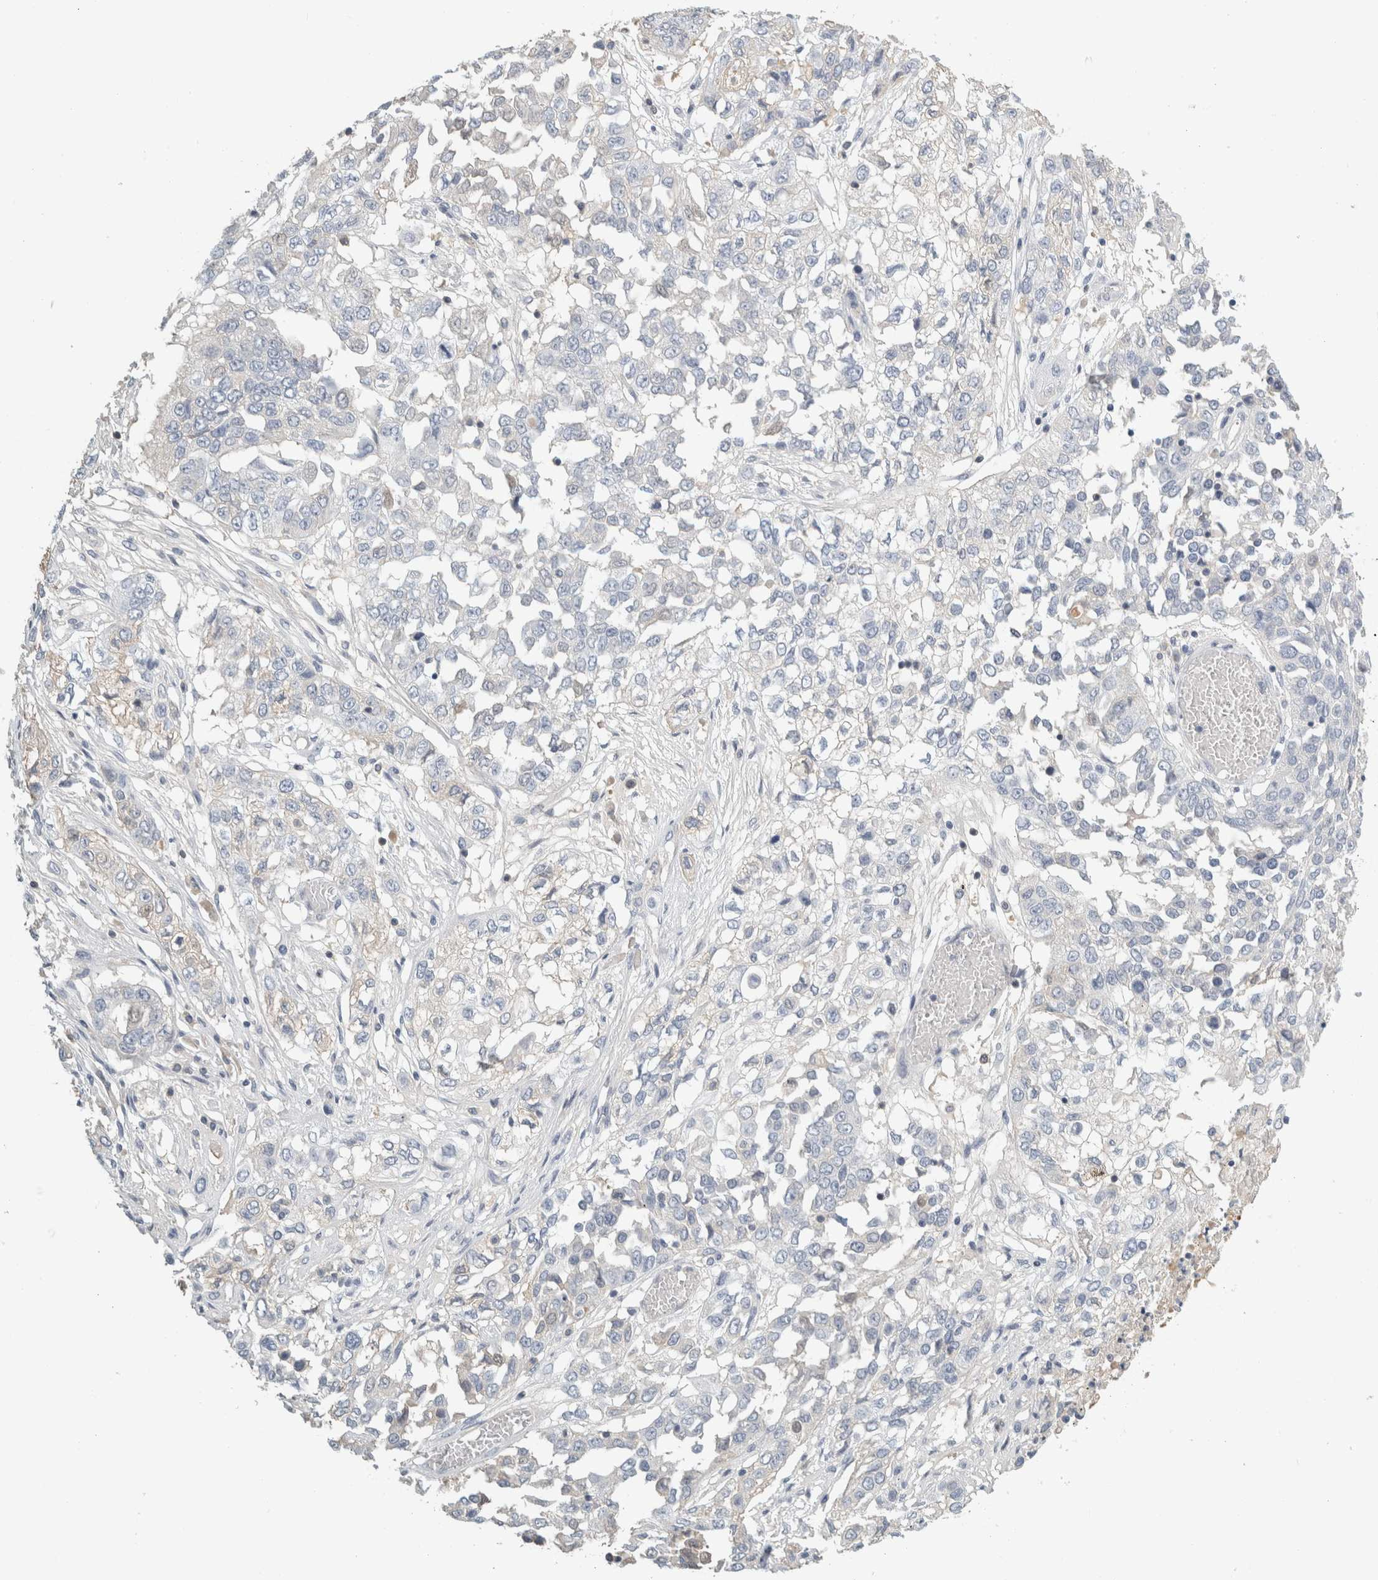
{"staining": {"intensity": "negative", "quantity": "none", "location": "none"}, "tissue": "lung cancer", "cell_type": "Tumor cells", "image_type": "cancer", "snomed": [{"axis": "morphology", "description": "Squamous cell carcinoma, NOS"}, {"axis": "topography", "description": "Lung"}], "caption": "High power microscopy image of an immunohistochemistry photomicrograph of lung cancer (squamous cell carcinoma), revealing no significant positivity in tumor cells.", "gene": "TSPAN8", "patient": {"sex": "male", "age": 71}}